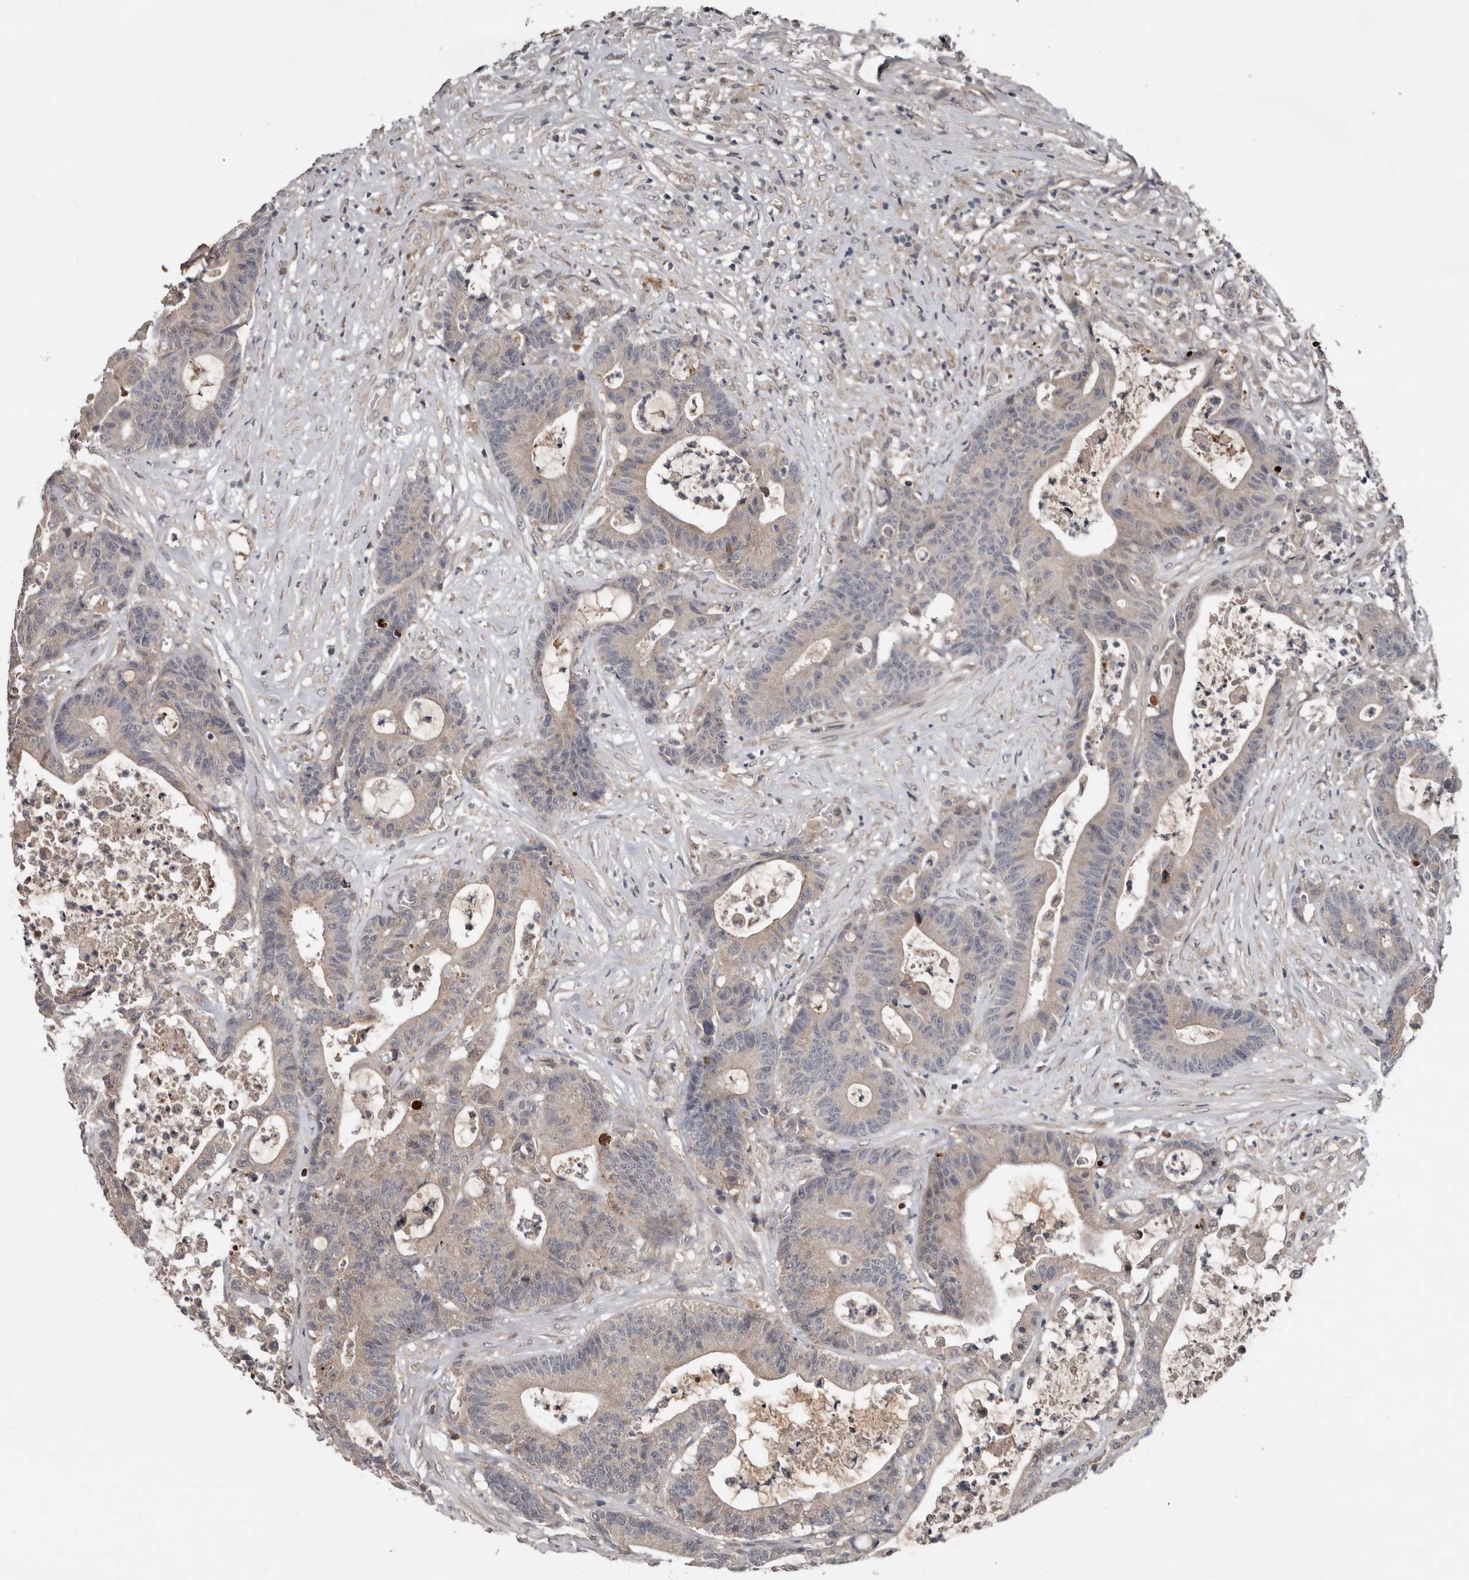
{"staining": {"intensity": "weak", "quantity": "25%-75%", "location": "cytoplasmic/membranous"}, "tissue": "colorectal cancer", "cell_type": "Tumor cells", "image_type": "cancer", "snomed": [{"axis": "morphology", "description": "Adenocarcinoma, NOS"}, {"axis": "topography", "description": "Colon"}], "caption": "A micrograph of human colorectal cancer (adenocarcinoma) stained for a protein exhibits weak cytoplasmic/membranous brown staining in tumor cells.", "gene": "DNAJB4", "patient": {"sex": "female", "age": 84}}